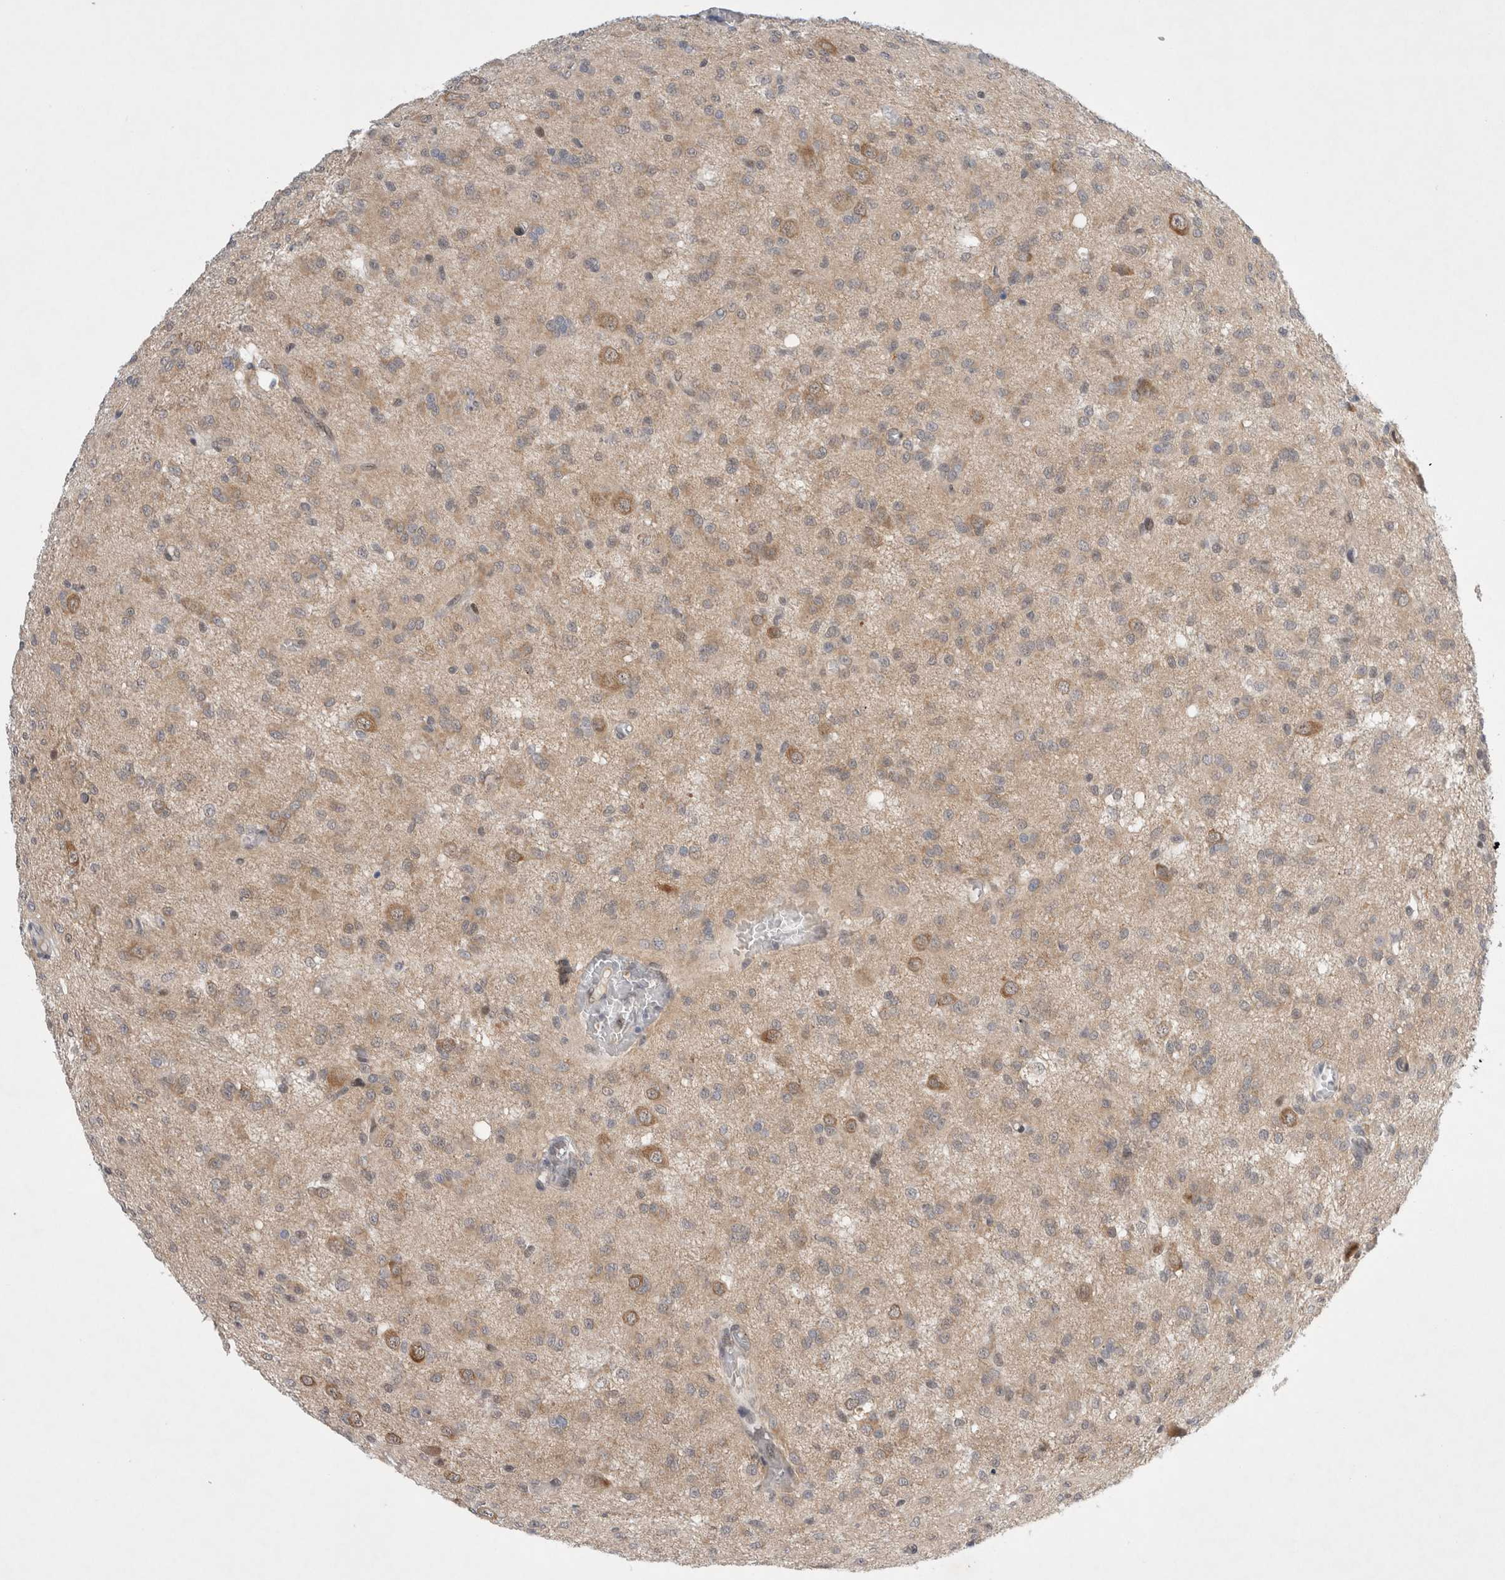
{"staining": {"intensity": "weak", "quantity": "<25%", "location": "cytoplasmic/membranous"}, "tissue": "glioma", "cell_type": "Tumor cells", "image_type": "cancer", "snomed": [{"axis": "morphology", "description": "Glioma, malignant, High grade"}, {"axis": "topography", "description": "Brain"}], "caption": "This is an immunohistochemistry micrograph of glioma. There is no expression in tumor cells.", "gene": "WIPF2", "patient": {"sex": "female", "age": 59}}